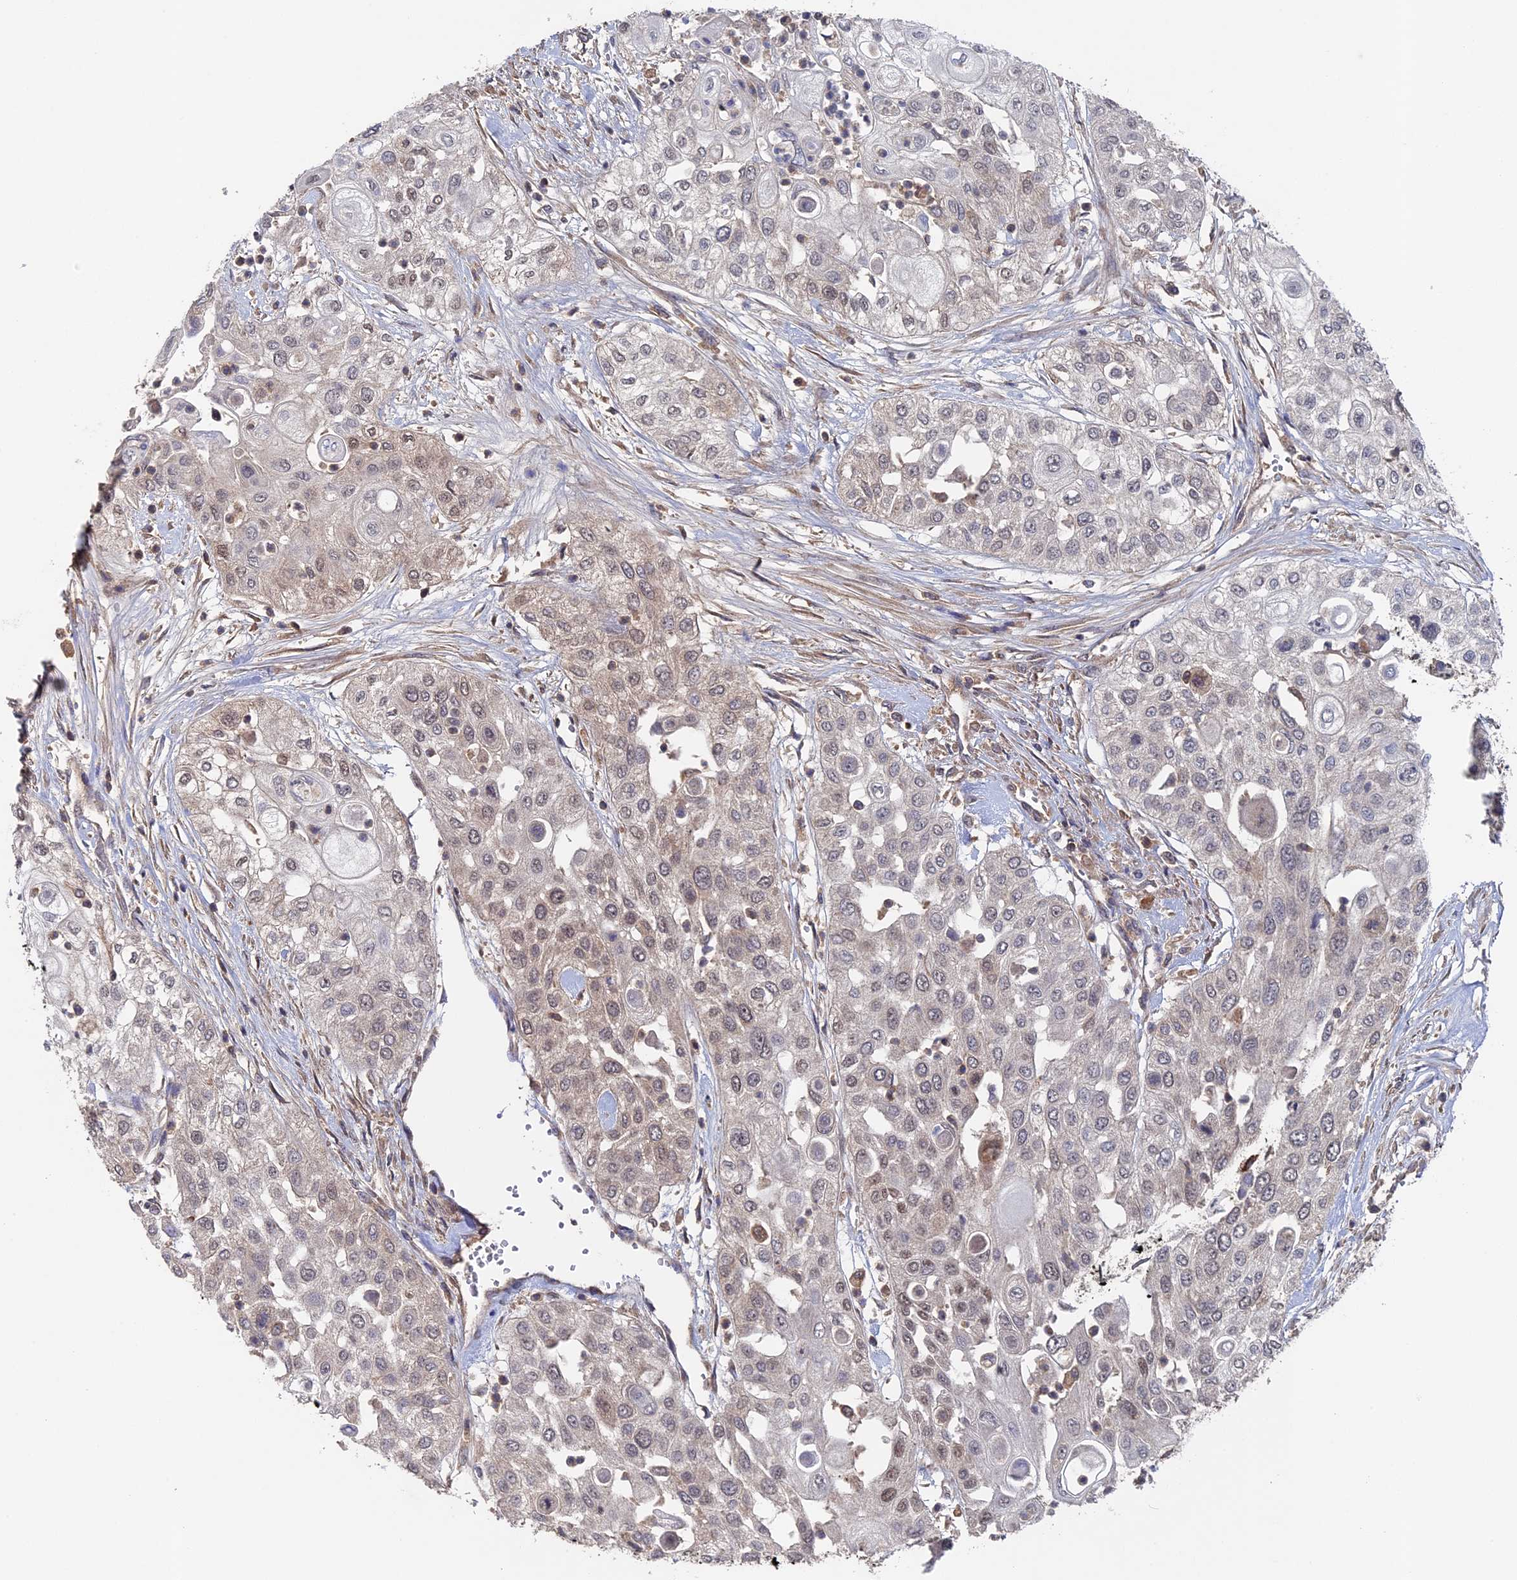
{"staining": {"intensity": "negative", "quantity": "none", "location": "none"}, "tissue": "urothelial cancer", "cell_type": "Tumor cells", "image_type": "cancer", "snomed": [{"axis": "morphology", "description": "Urothelial carcinoma, High grade"}, {"axis": "topography", "description": "Urinary bladder"}], "caption": "Urothelial cancer stained for a protein using IHC displays no staining tumor cells.", "gene": "RAB15", "patient": {"sex": "female", "age": 79}}